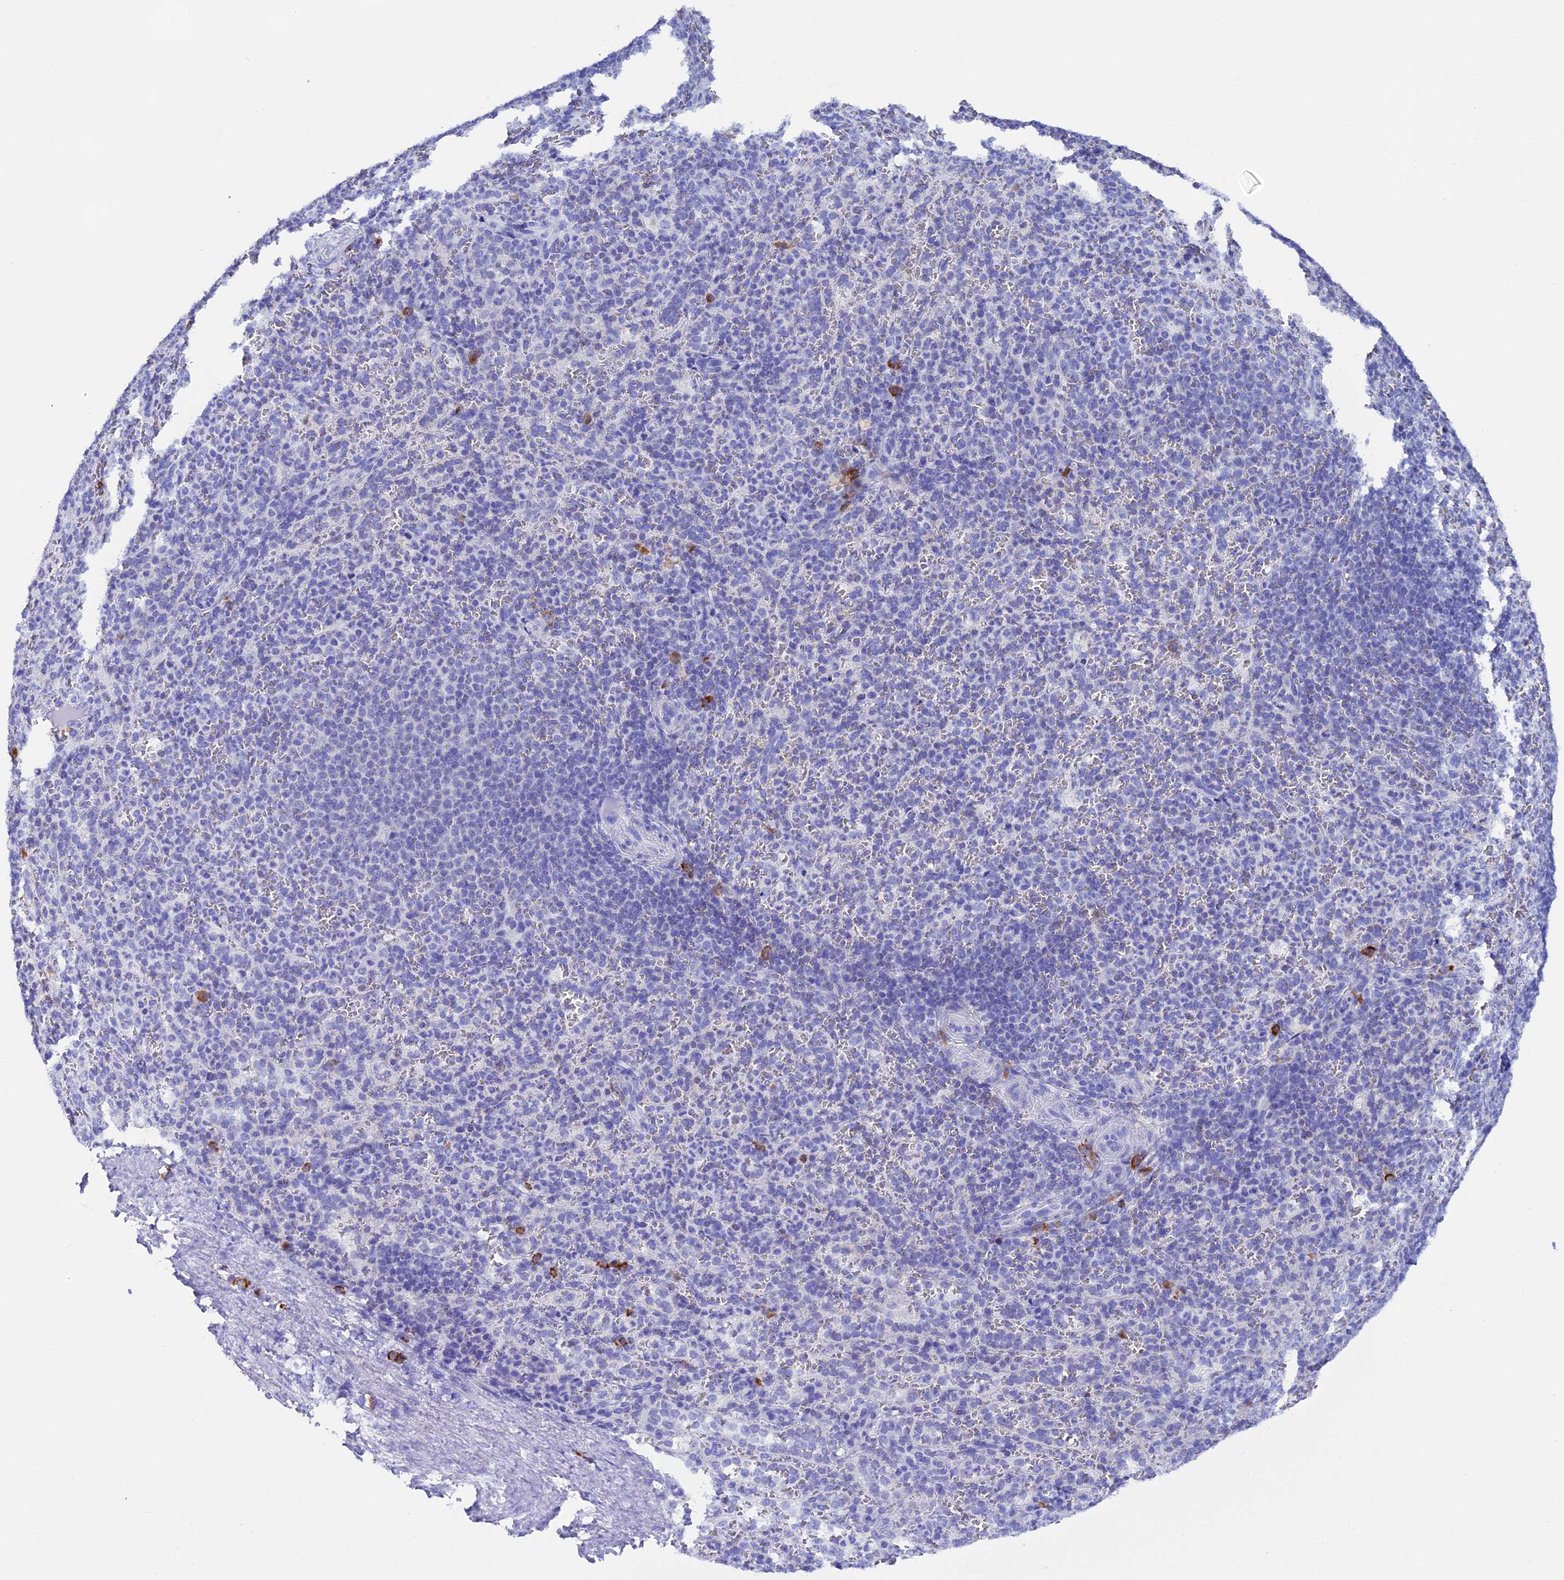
{"staining": {"intensity": "strong", "quantity": "<25%", "location": "cytoplasmic/membranous"}, "tissue": "spleen", "cell_type": "Cells in red pulp", "image_type": "normal", "snomed": [{"axis": "morphology", "description": "Normal tissue, NOS"}, {"axis": "topography", "description": "Spleen"}], "caption": "Spleen was stained to show a protein in brown. There is medium levels of strong cytoplasmic/membranous staining in about <25% of cells in red pulp.", "gene": "FKBP11", "patient": {"sex": "female", "age": 21}}